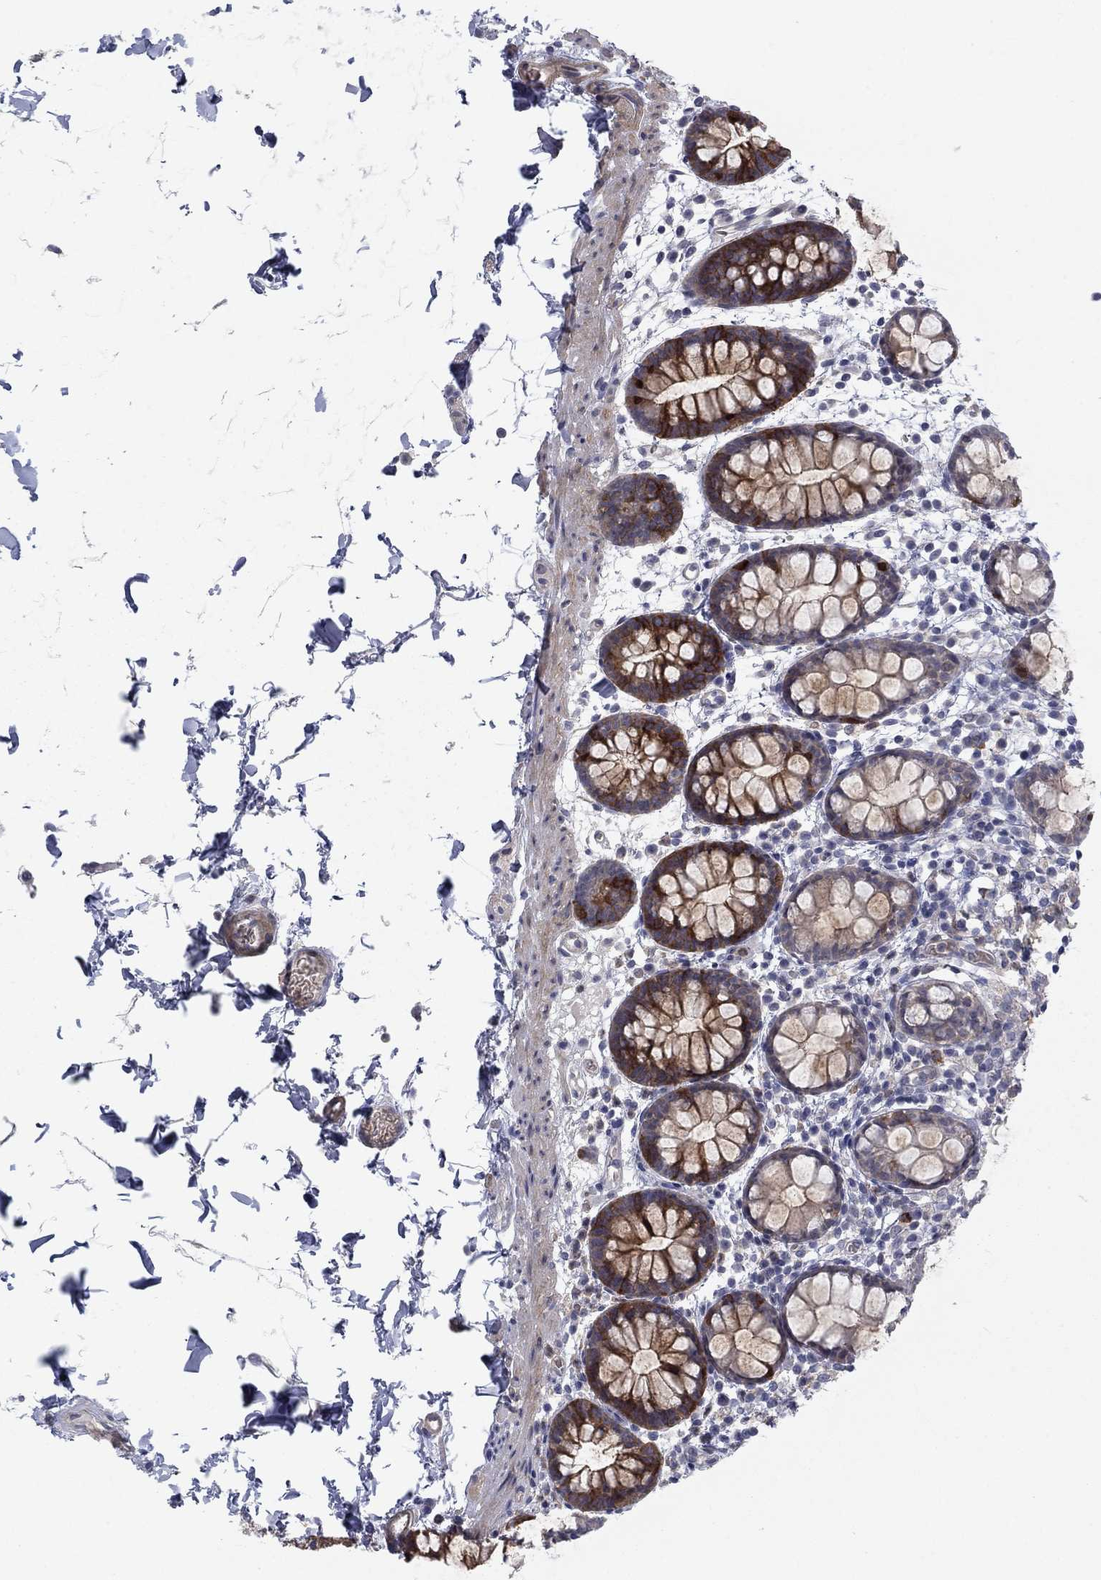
{"staining": {"intensity": "moderate", "quantity": "25%-75%", "location": "cytoplasmic/membranous"}, "tissue": "rectum", "cell_type": "Glandular cells", "image_type": "normal", "snomed": [{"axis": "morphology", "description": "Normal tissue, NOS"}, {"axis": "topography", "description": "Rectum"}], "caption": "Protein staining displays moderate cytoplasmic/membranous staining in approximately 25%-75% of glandular cells in normal rectum.", "gene": "KIF15", "patient": {"sex": "male", "age": 57}}